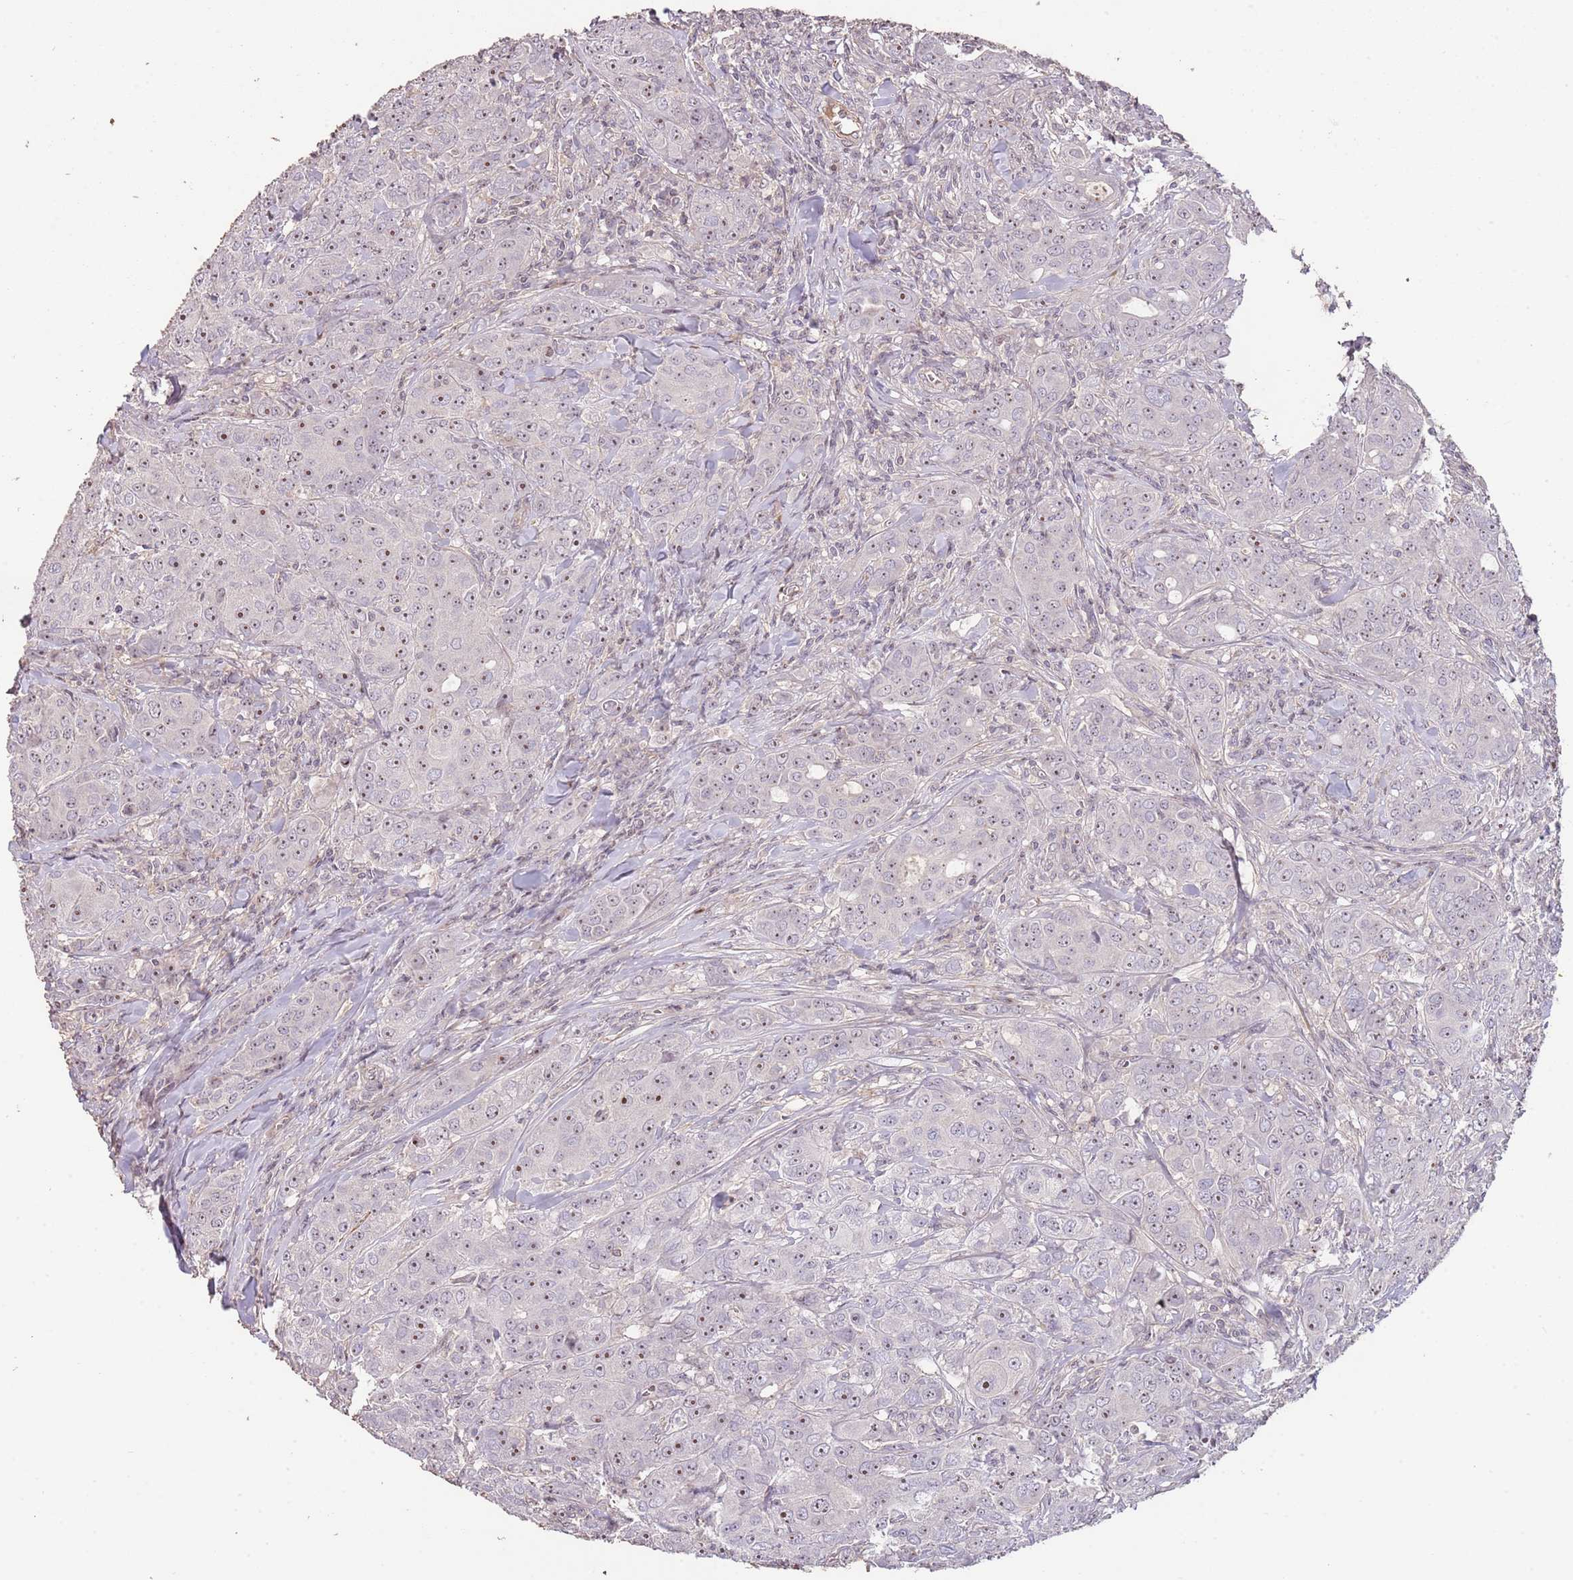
{"staining": {"intensity": "moderate", "quantity": ">75%", "location": "nuclear"}, "tissue": "breast cancer", "cell_type": "Tumor cells", "image_type": "cancer", "snomed": [{"axis": "morphology", "description": "Duct carcinoma"}, {"axis": "topography", "description": "Breast"}], "caption": "Immunohistochemical staining of human breast cancer displays medium levels of moderate nuclear protein staining in approximately >75% of tumor cells. The staining was performed using DAB (3,3'-diaminobenzidine), with brown indicating positive protein expression. Nuclei are stained blue with hematoxylin.", "gene": "ADTRP", "patient": {"sex": "female", "age": 43}}